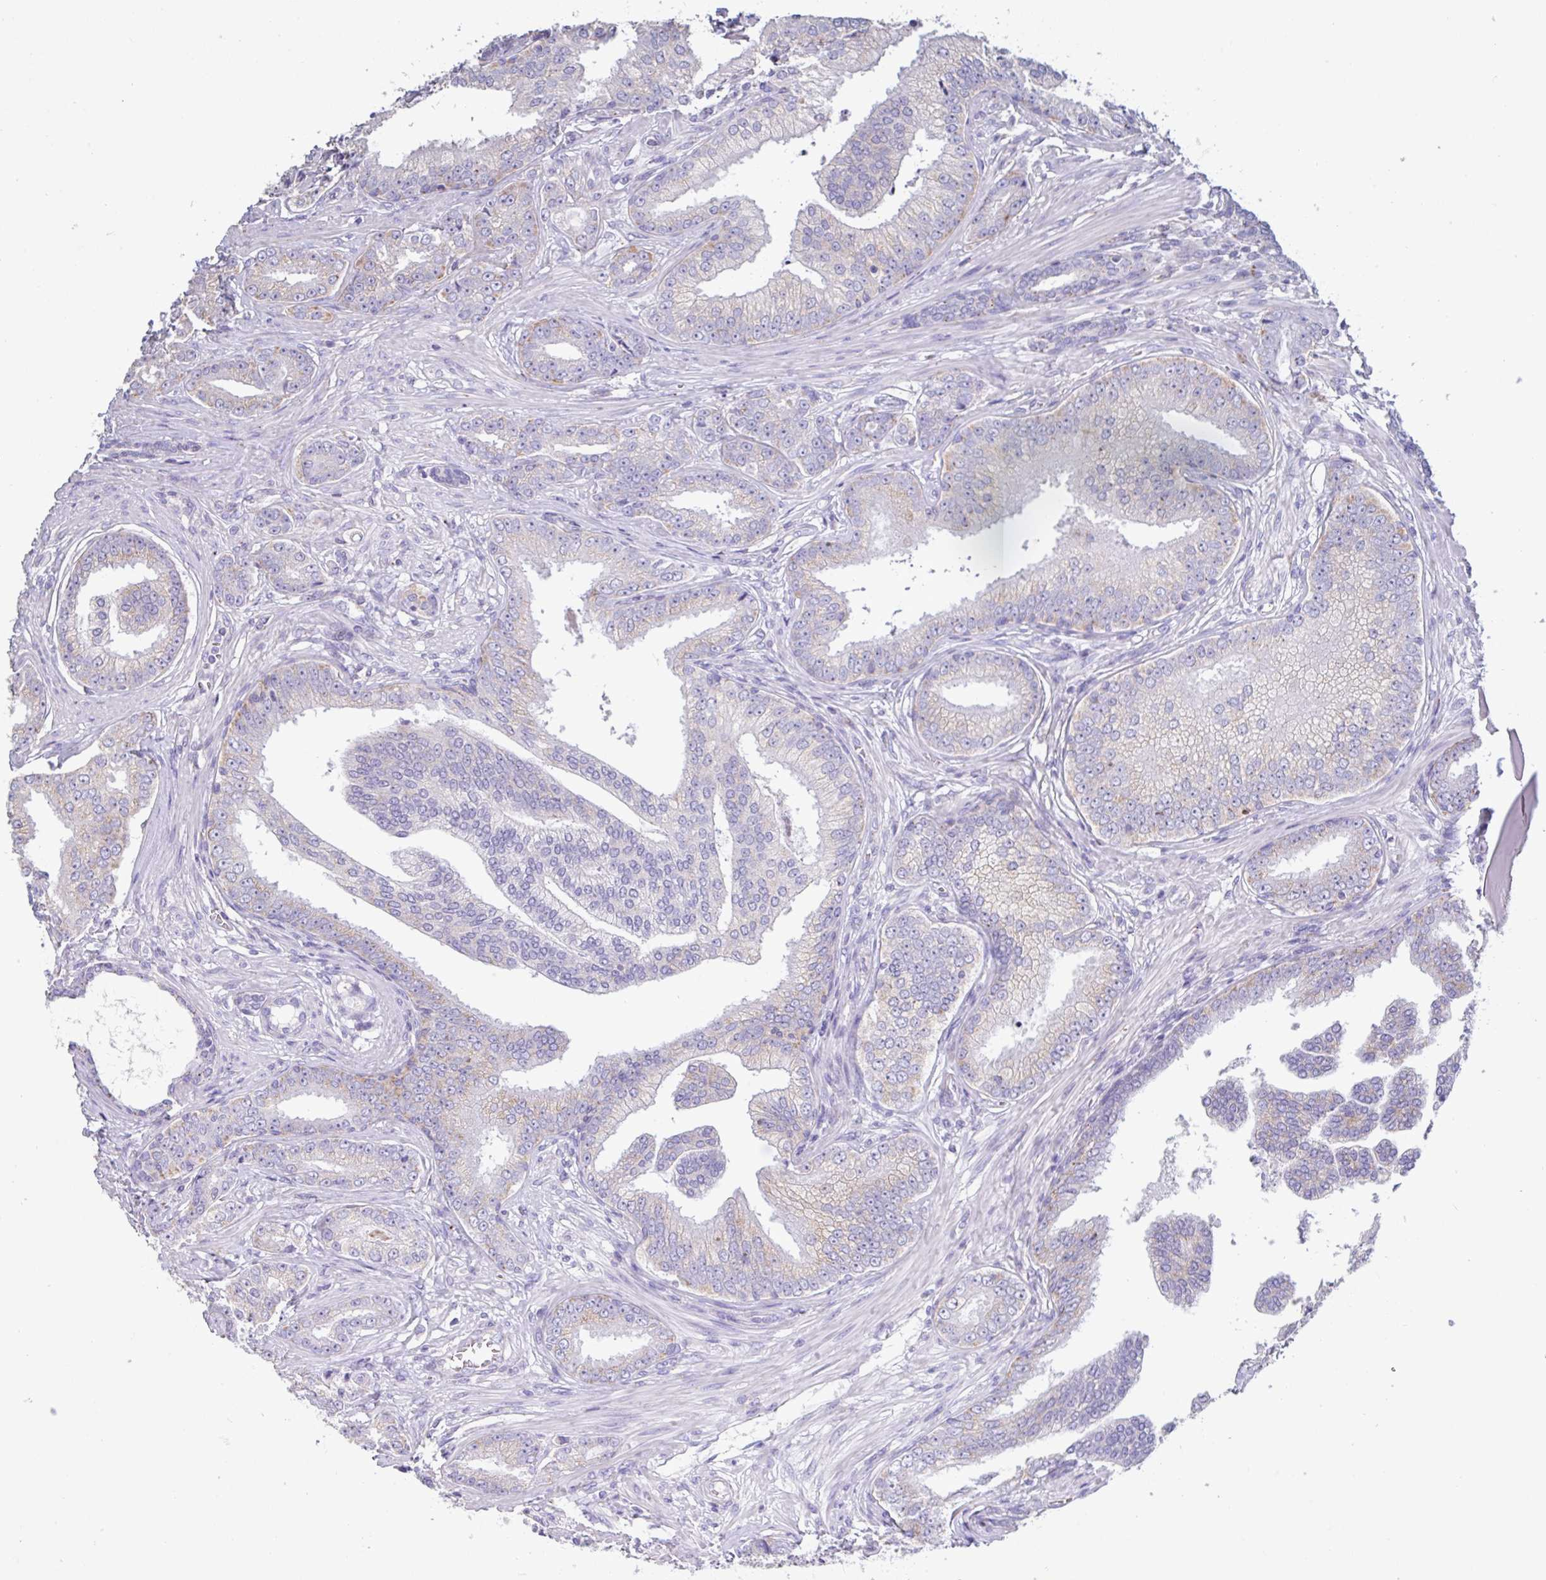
{"staining": {"intensity": "negative", "quantity": "none", "location": "none"}, "tissue": "prostate cancer", "cell_type": "Tumor cells", "image_type": "cancer", "snomed": [{"axis": "morphology", "description": "Adenocarcinoma, Low grade"}, {"axis": "topography", "description": "Prostate"}], "caption": "Immunohistochemistry image of neoplastic tissue: prostate cancer (adenocarcinoma (low-grade)) stained with DAB exhibits no significant protein positivity in tumor cells.", "gene": "CHMP5", "patient": {"sex": "male", "age": 61}}